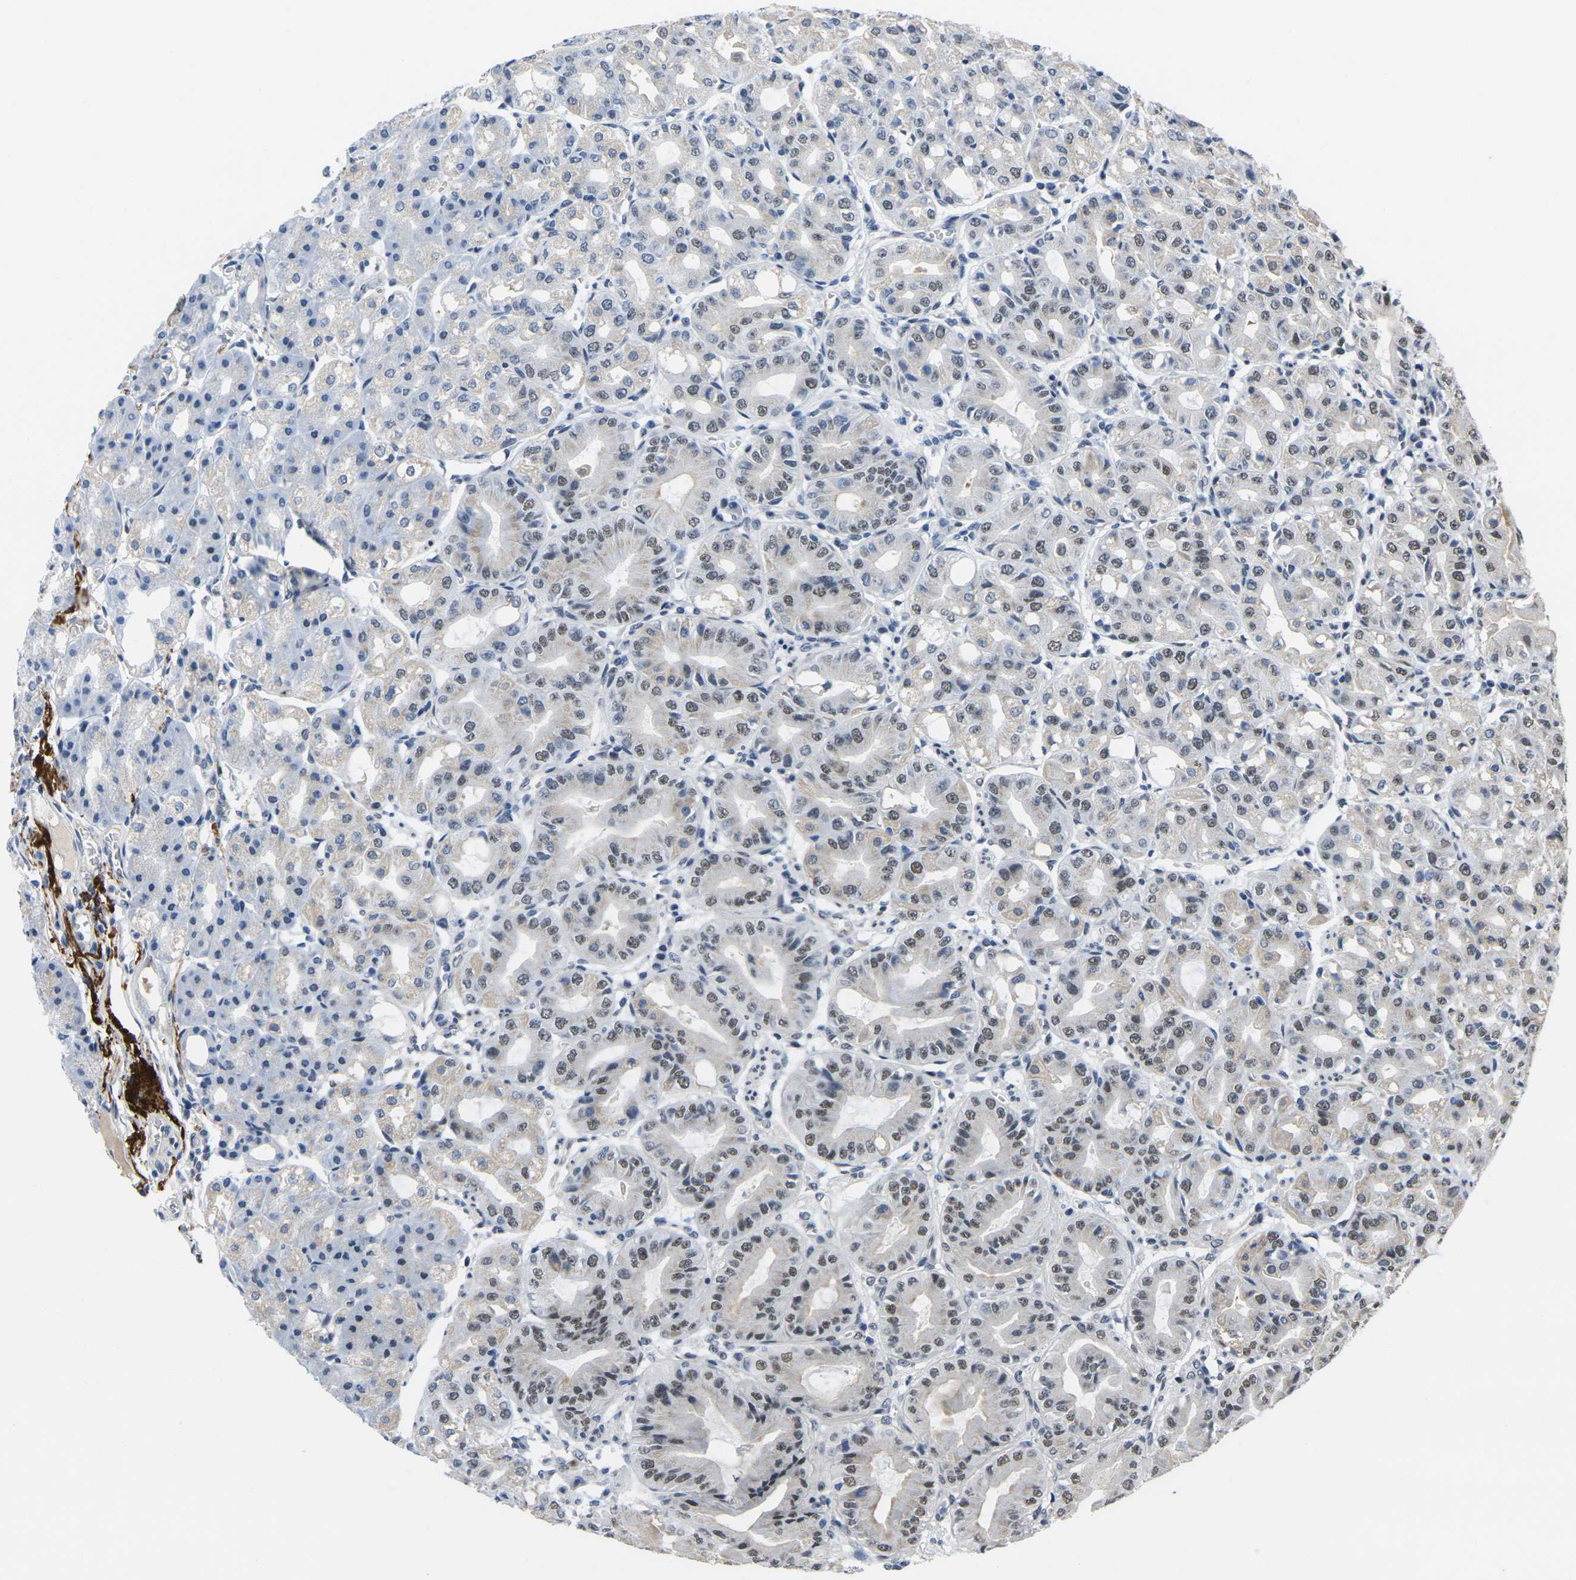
{"staining": {"intensity": "moderate", "quantity": "25%-75%", "location": "cytoplasmic/membranous,nuclear"}, "tissue": "stomach", "cell_type": "Glandular cells", "image_type": "normal", "snomed": [{"axis": "morphology", "description": "Normal tissue, NOS"}, {"axis": "topography", "description": "Stomach, lower"}], "caption": "A brown stain shows moderate cytoplasmic/membranous,nuclear positivity of a protein in glandular cells of unremarkable human stomach.", "gene": "RBM7", "patient": {"sex": "male", "age": 71}}